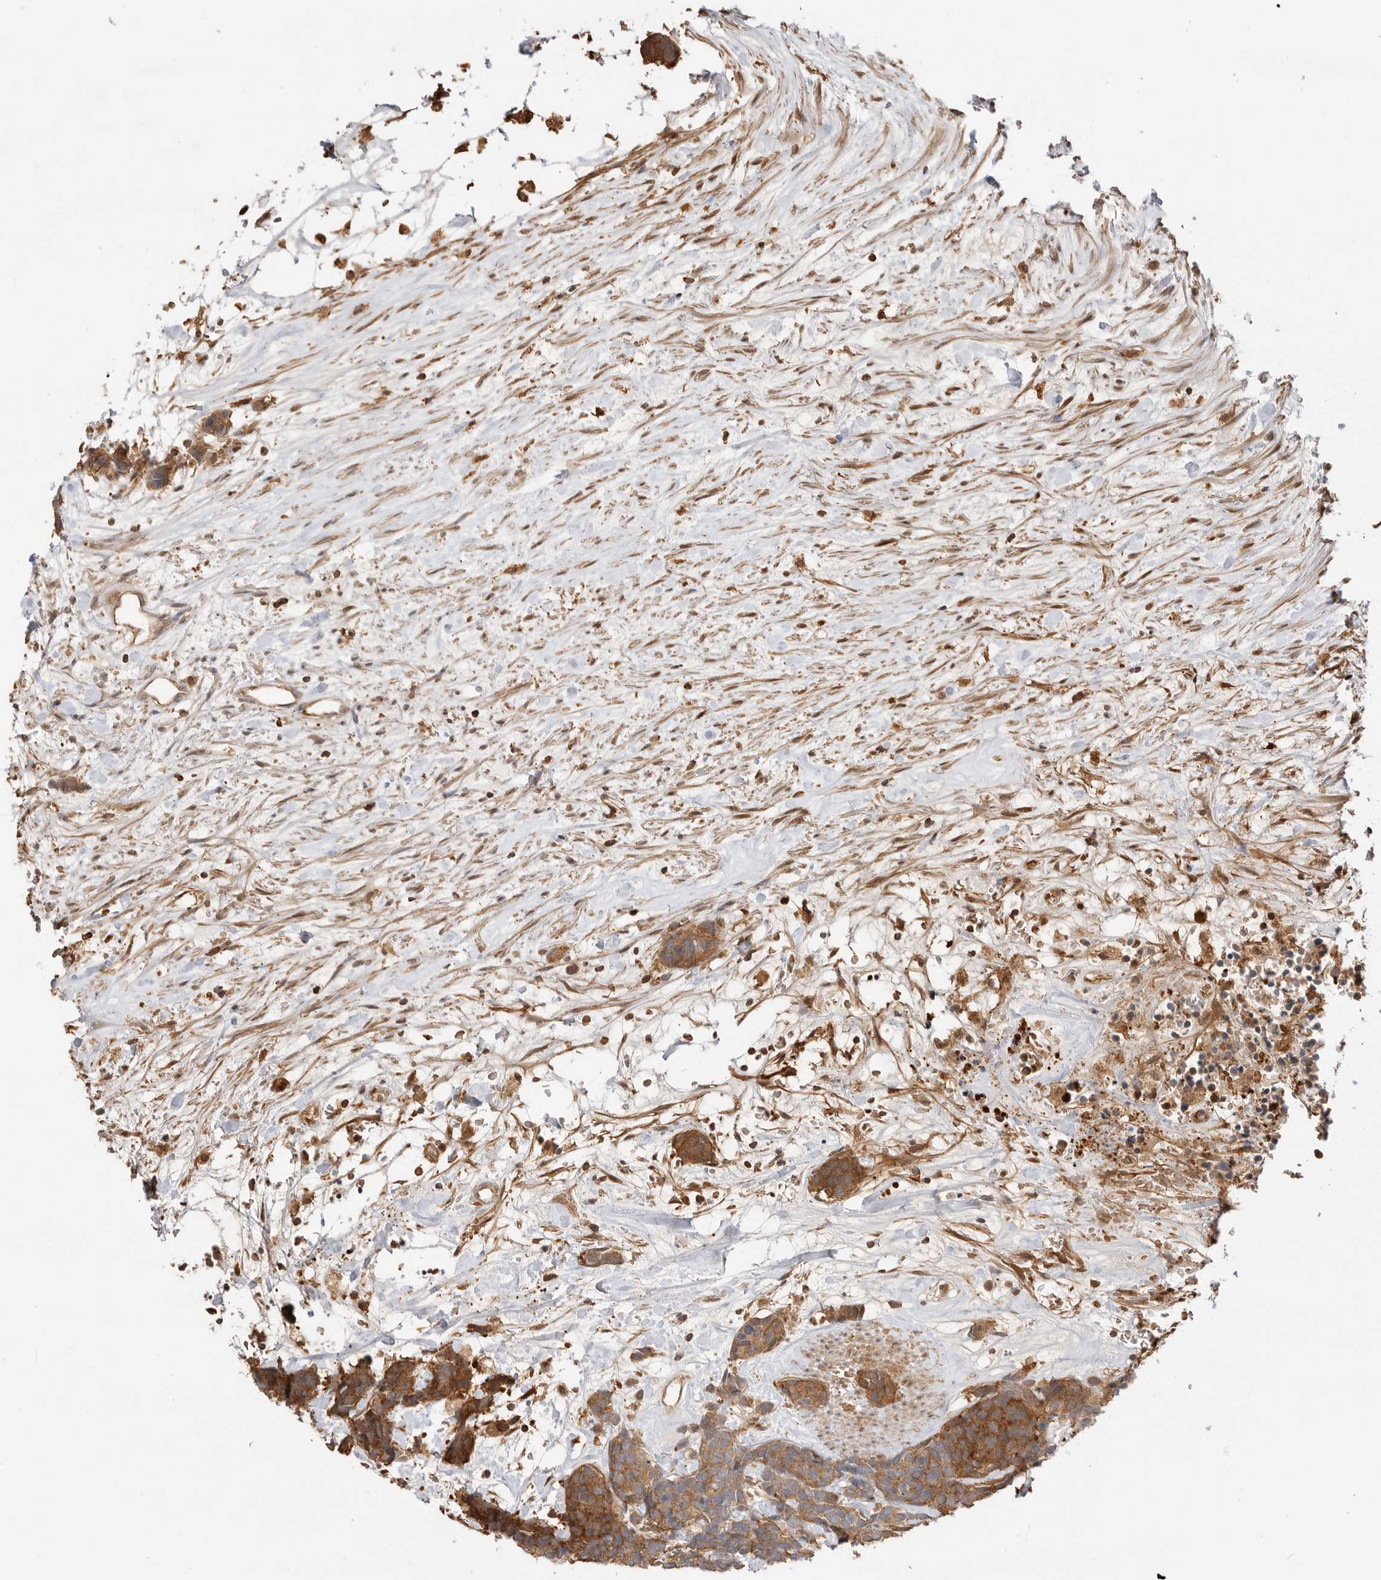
{"staining": {"intensity": "strong", "quantity": ">75%", "location": "cytoplasmic/membranous"}, "tissue": "carcinoid", "cell_type": "Tumor cells", "image_type": "cancer", "snomed": [{"axis": "morphology", "description": "Carcinoma, NOS"}, {"axis": "morphology", "description": "Carcinoid, malignant, NOS"}, {"axis": "topography", "description": "Urinary bladder"}], "caption": "There is high levels of strong cytoplasmic/membranous positivity in tumor cells of malignant carcinoid, as demonstrated by immunohistochemical staining (brown color).", "gene": "CLDN12", "patient": {"sex": "male", "age": 57}}